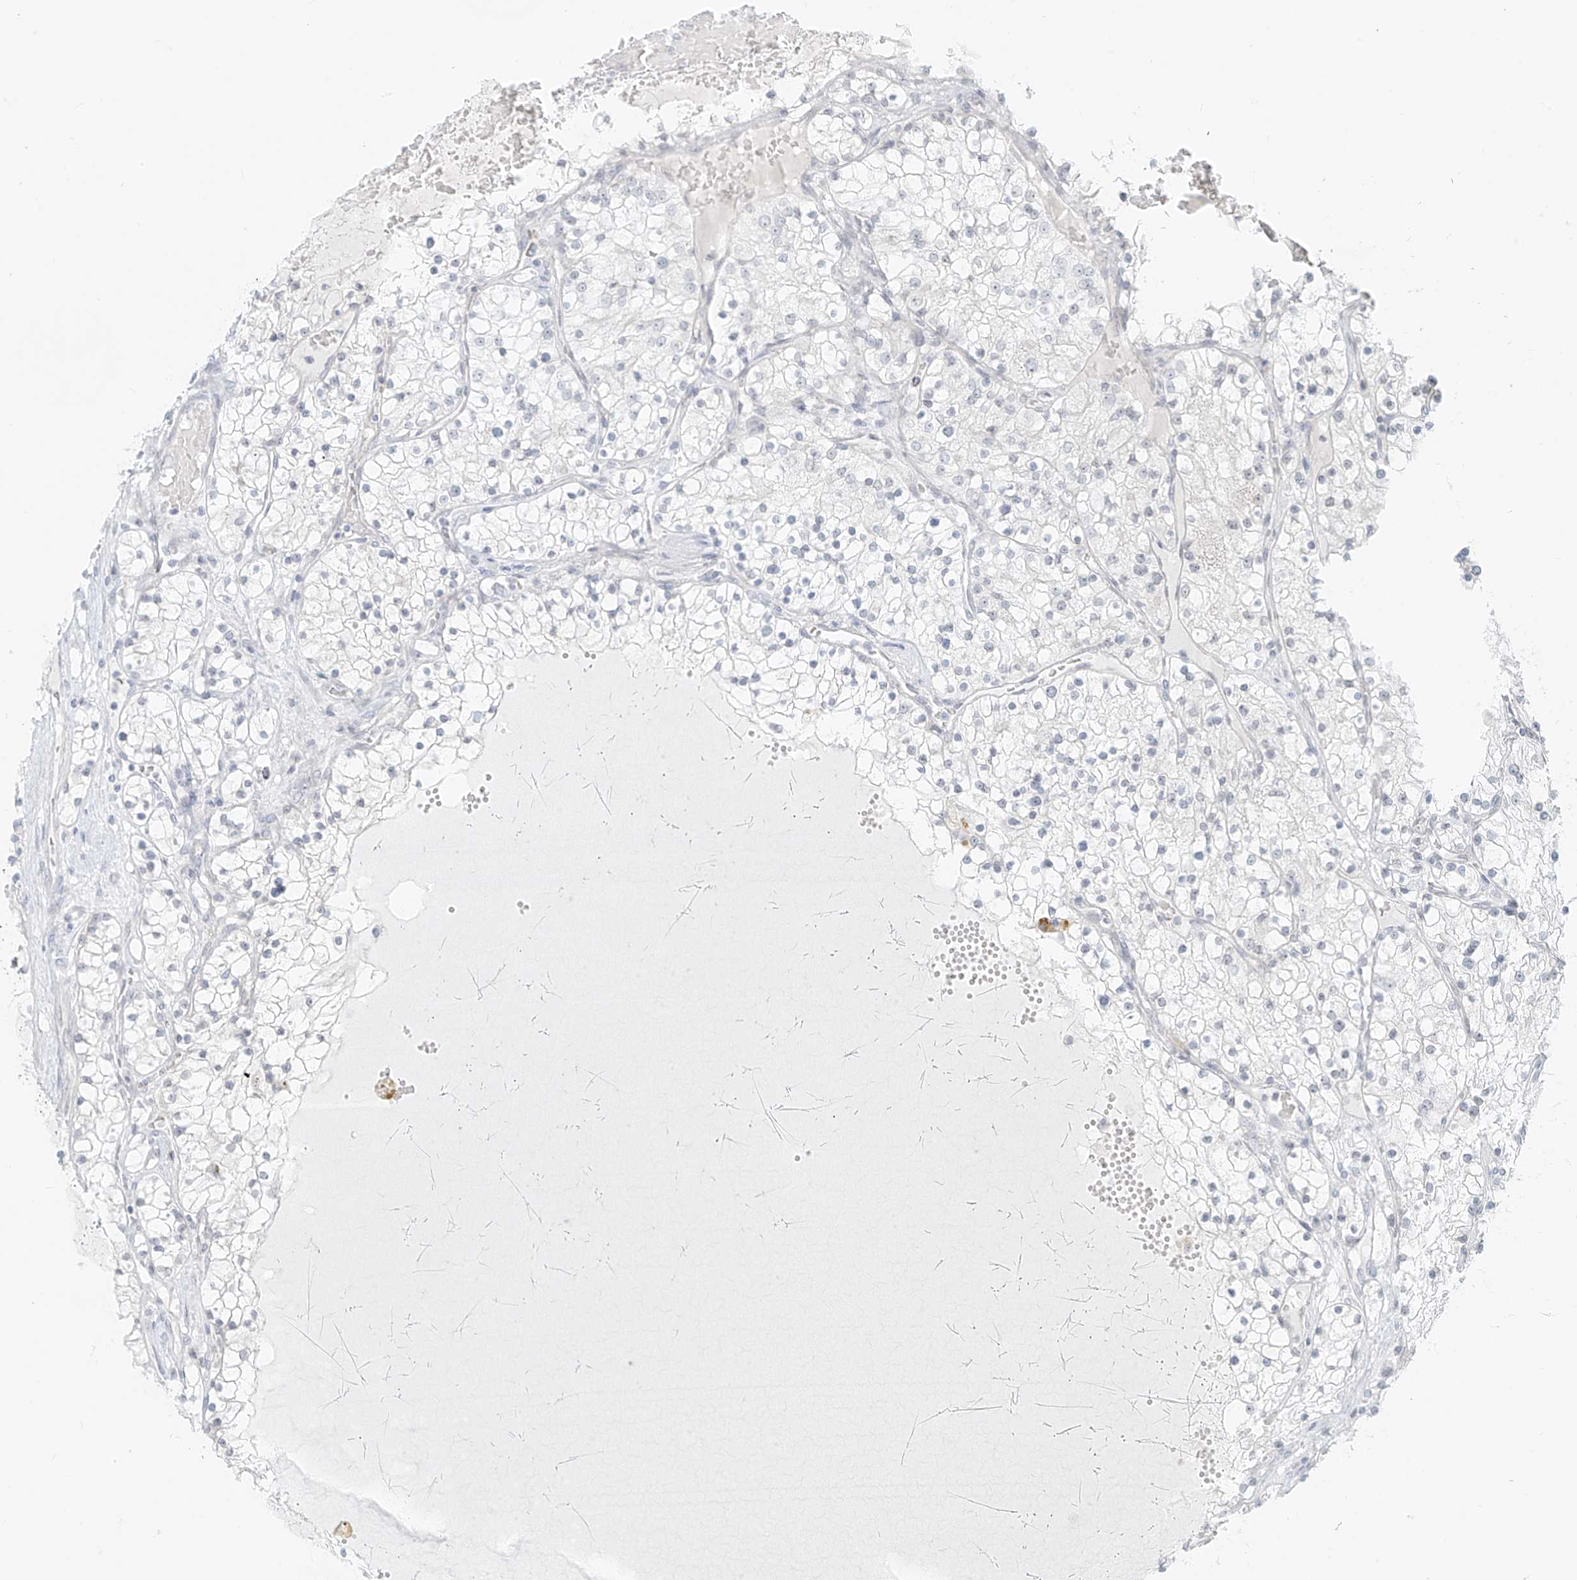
{"staining": {"intensity": "negative", "quantity": "none", "location": "none"}, "tissue": "renal cancer", "cell_type": "Tumor cells", "image_type": "cancer", "snomed": [{"axis": "morphology", "description": "Normal tissue, NOS"}, {"axis": "morphology", "description": "Adenocarcinoma, NOS"}, {"axis": "topography", "description": "Kidney"}], "caption": "Renal cancer (adenocarcinoma) was stained to show a protein in brown. There is no significant staining in tumor cells. Brightfield microscopy of immunohistochemistry stained with DAB (brown) and hematoxylin (blue), captured at high magnification.", "gene": "OSBPL7", "patient": {"sex": "male", "age": 68}}